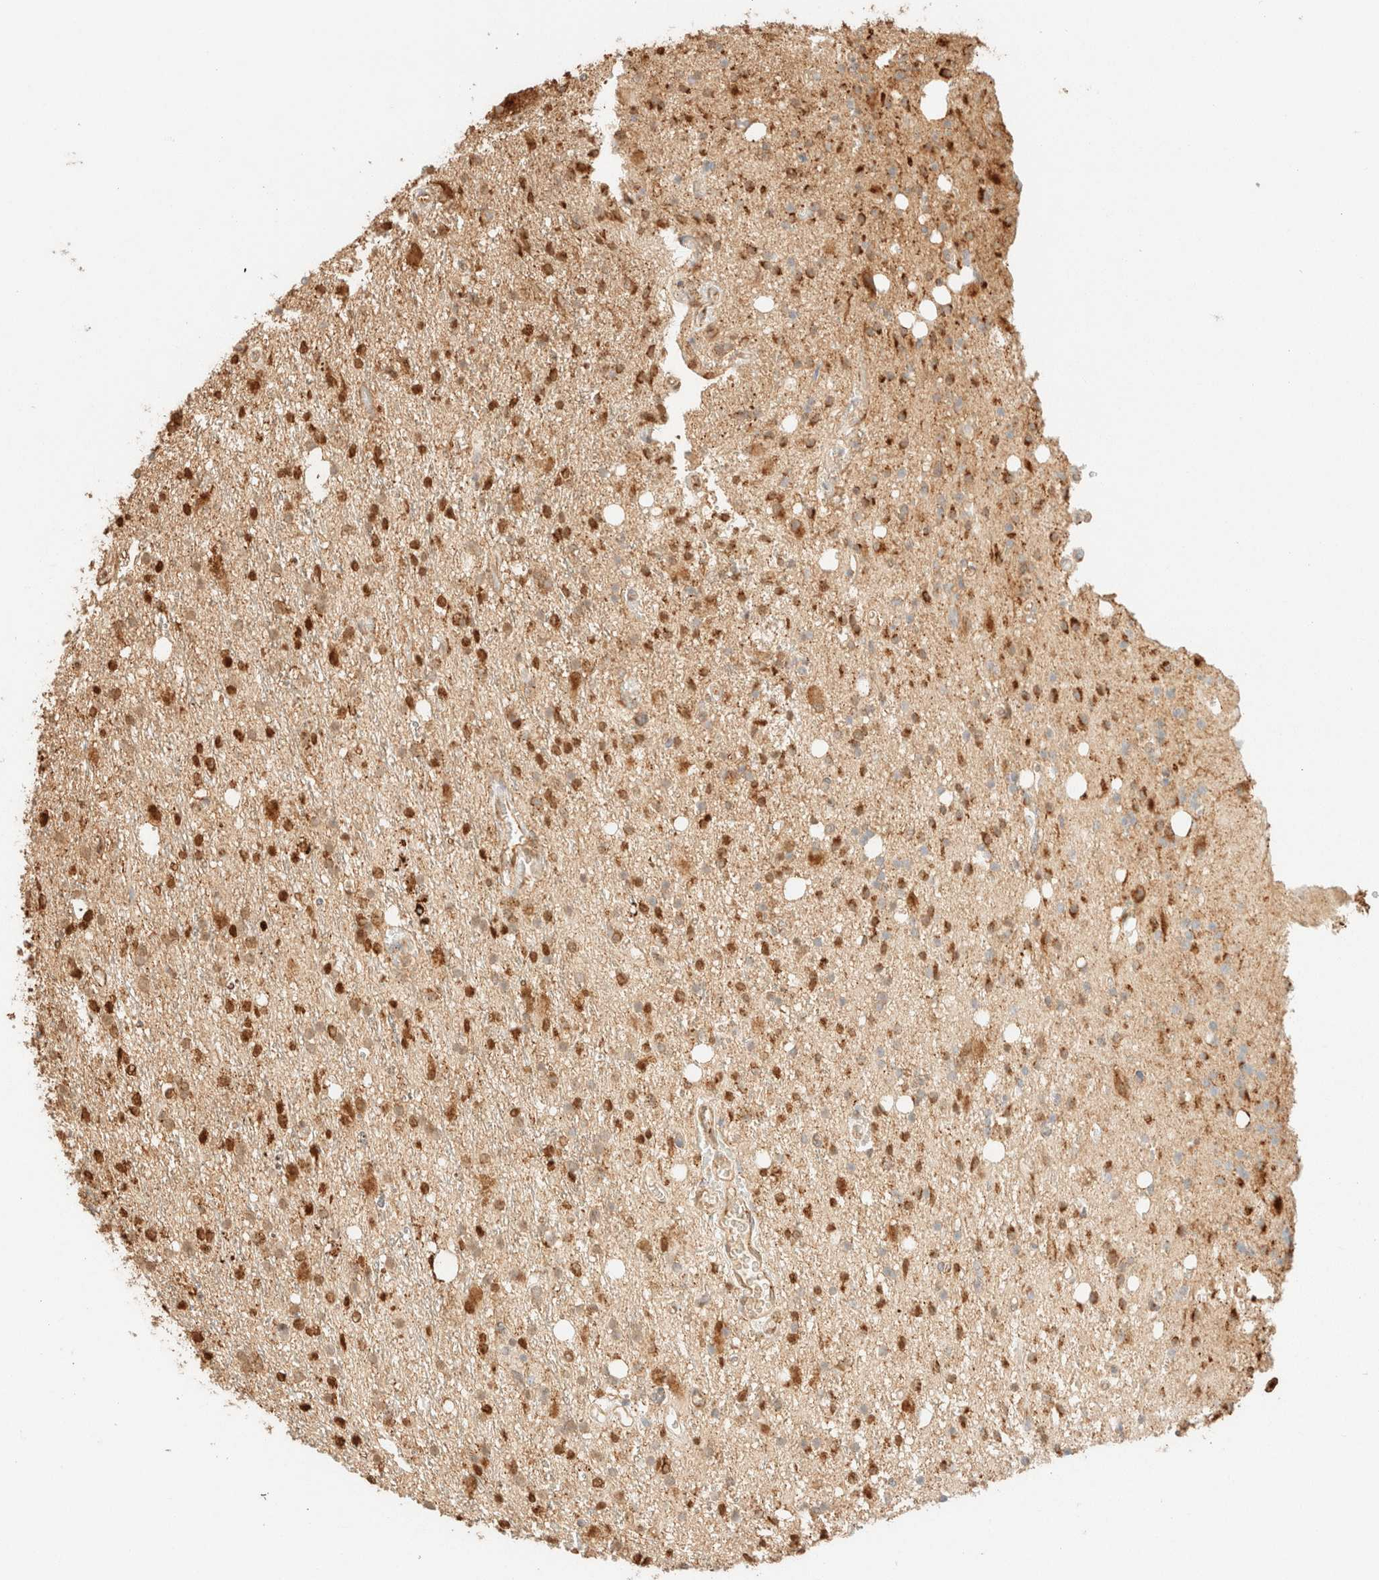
{"staining": {"intensity": "strong", "quantity": ">75%", "location": "cytoplasmic/membranous,nuclear"}, "tissue": "glioma", "cell_type": "Tumor cells", "image_type": "cancer", "snomed": [{"axis": "morphology", "description": "Glioma, malignant, High grade"}, {"axis": "topography", "description": "Brain"}], "caption": "High-power microscopy captured an immunohistochemistry (IHC) image of glioma, revealing strong cytoplasmic/membranous and nuclear positivity in about >75% of tumor cells. (brown staining indicates protein expression, while blue staining denotes nuclei).", "gene": "SPARCL1", "patient": {"sex": "male", "age": 47}}